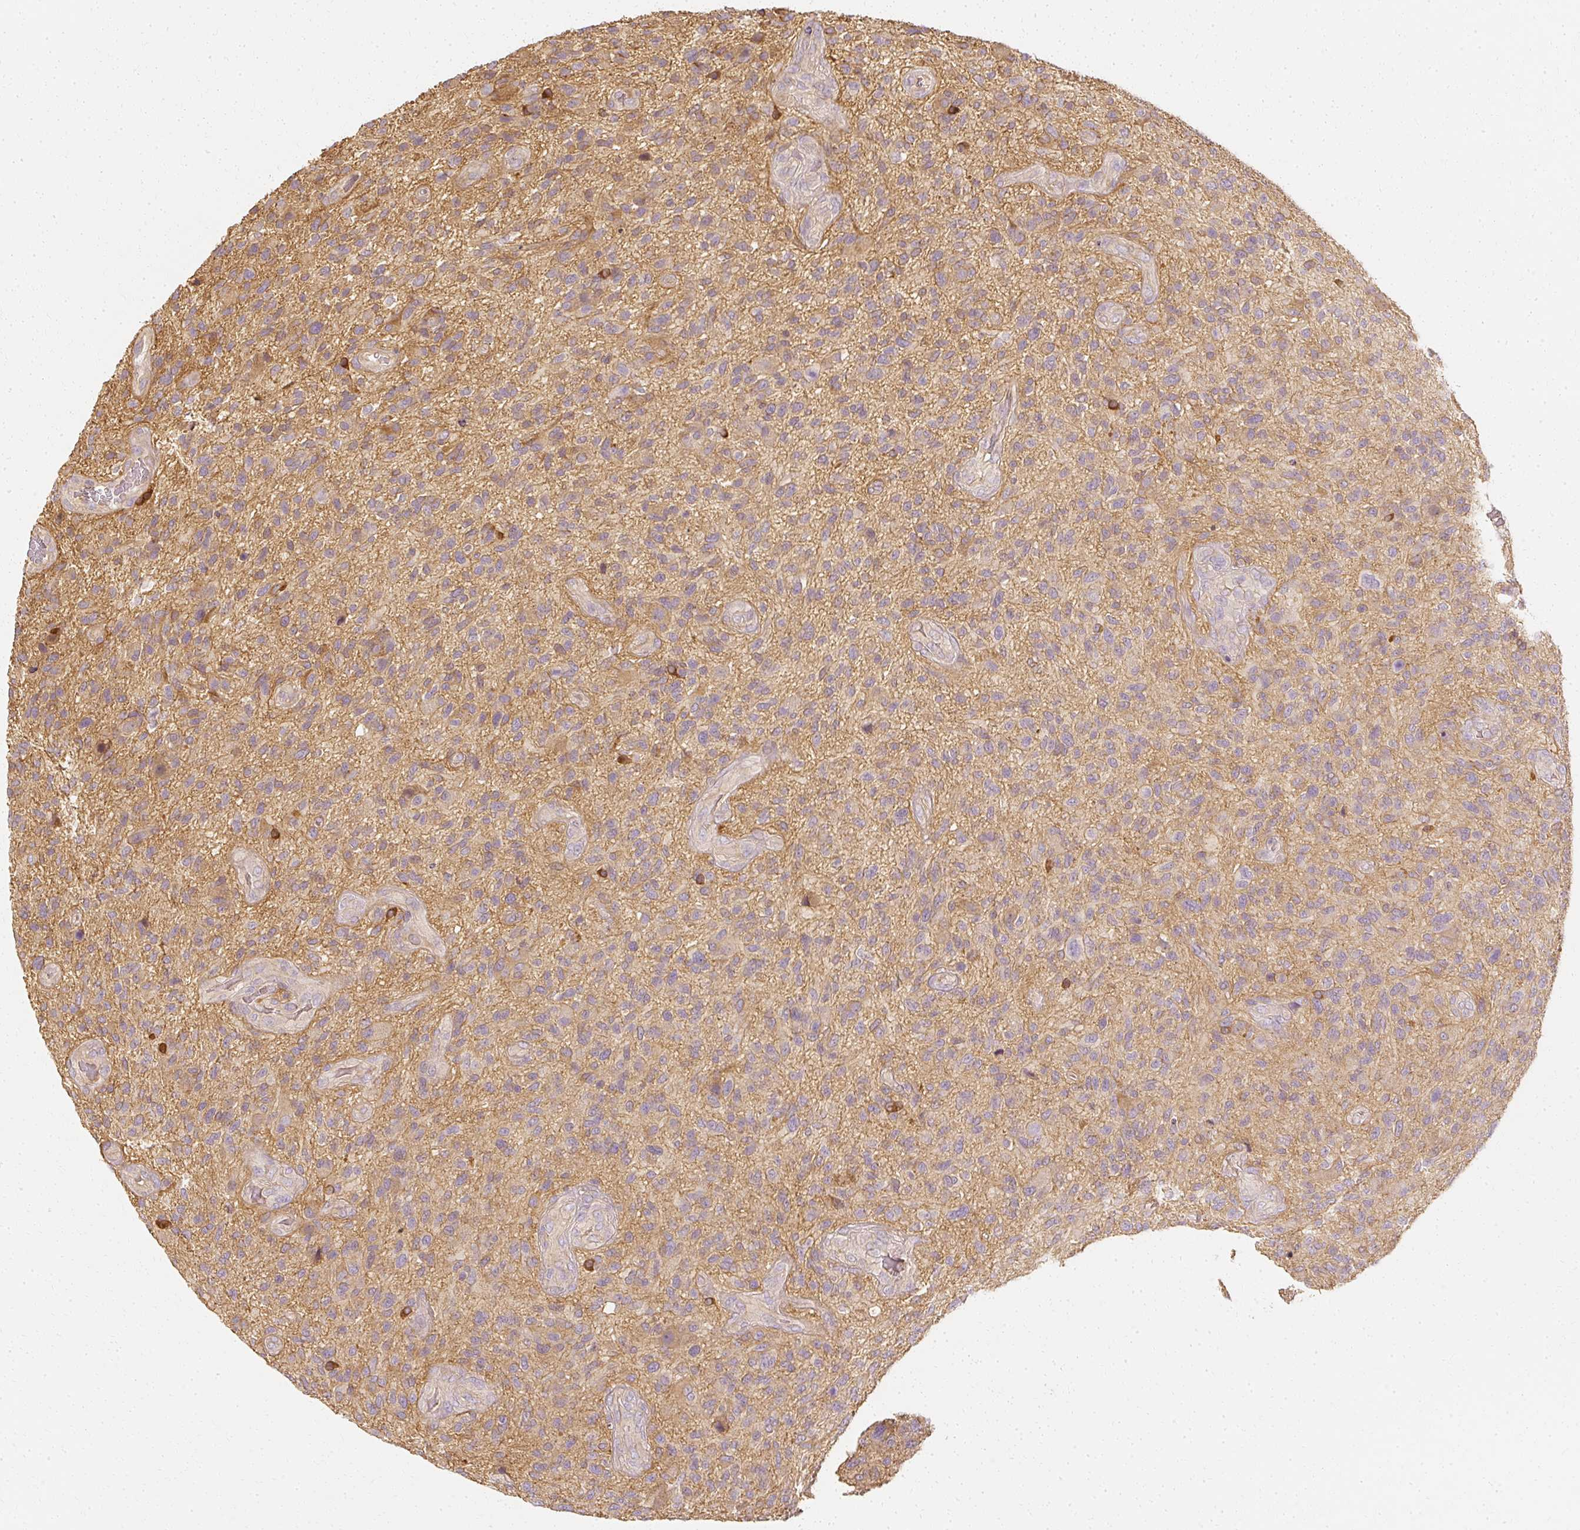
{"staining": {"intensity": "weak", "quantity": "<25%", "location": "cytoplasmic/membranous"}, "tissue": "glioma", "cell_type": "Tumor cells", "image_type": "cancer", "snomed": [{"axis": "morphology", "description": "Glioma, malignant, High grade"}, {"axis": "topography", "description": "Brain"}], "caption": "An image of human high-grade glioma (malignant) is negative for staining in tumor cells.", "gene": "GNAQ", "patient": {"sex": "male", "age": 47}}